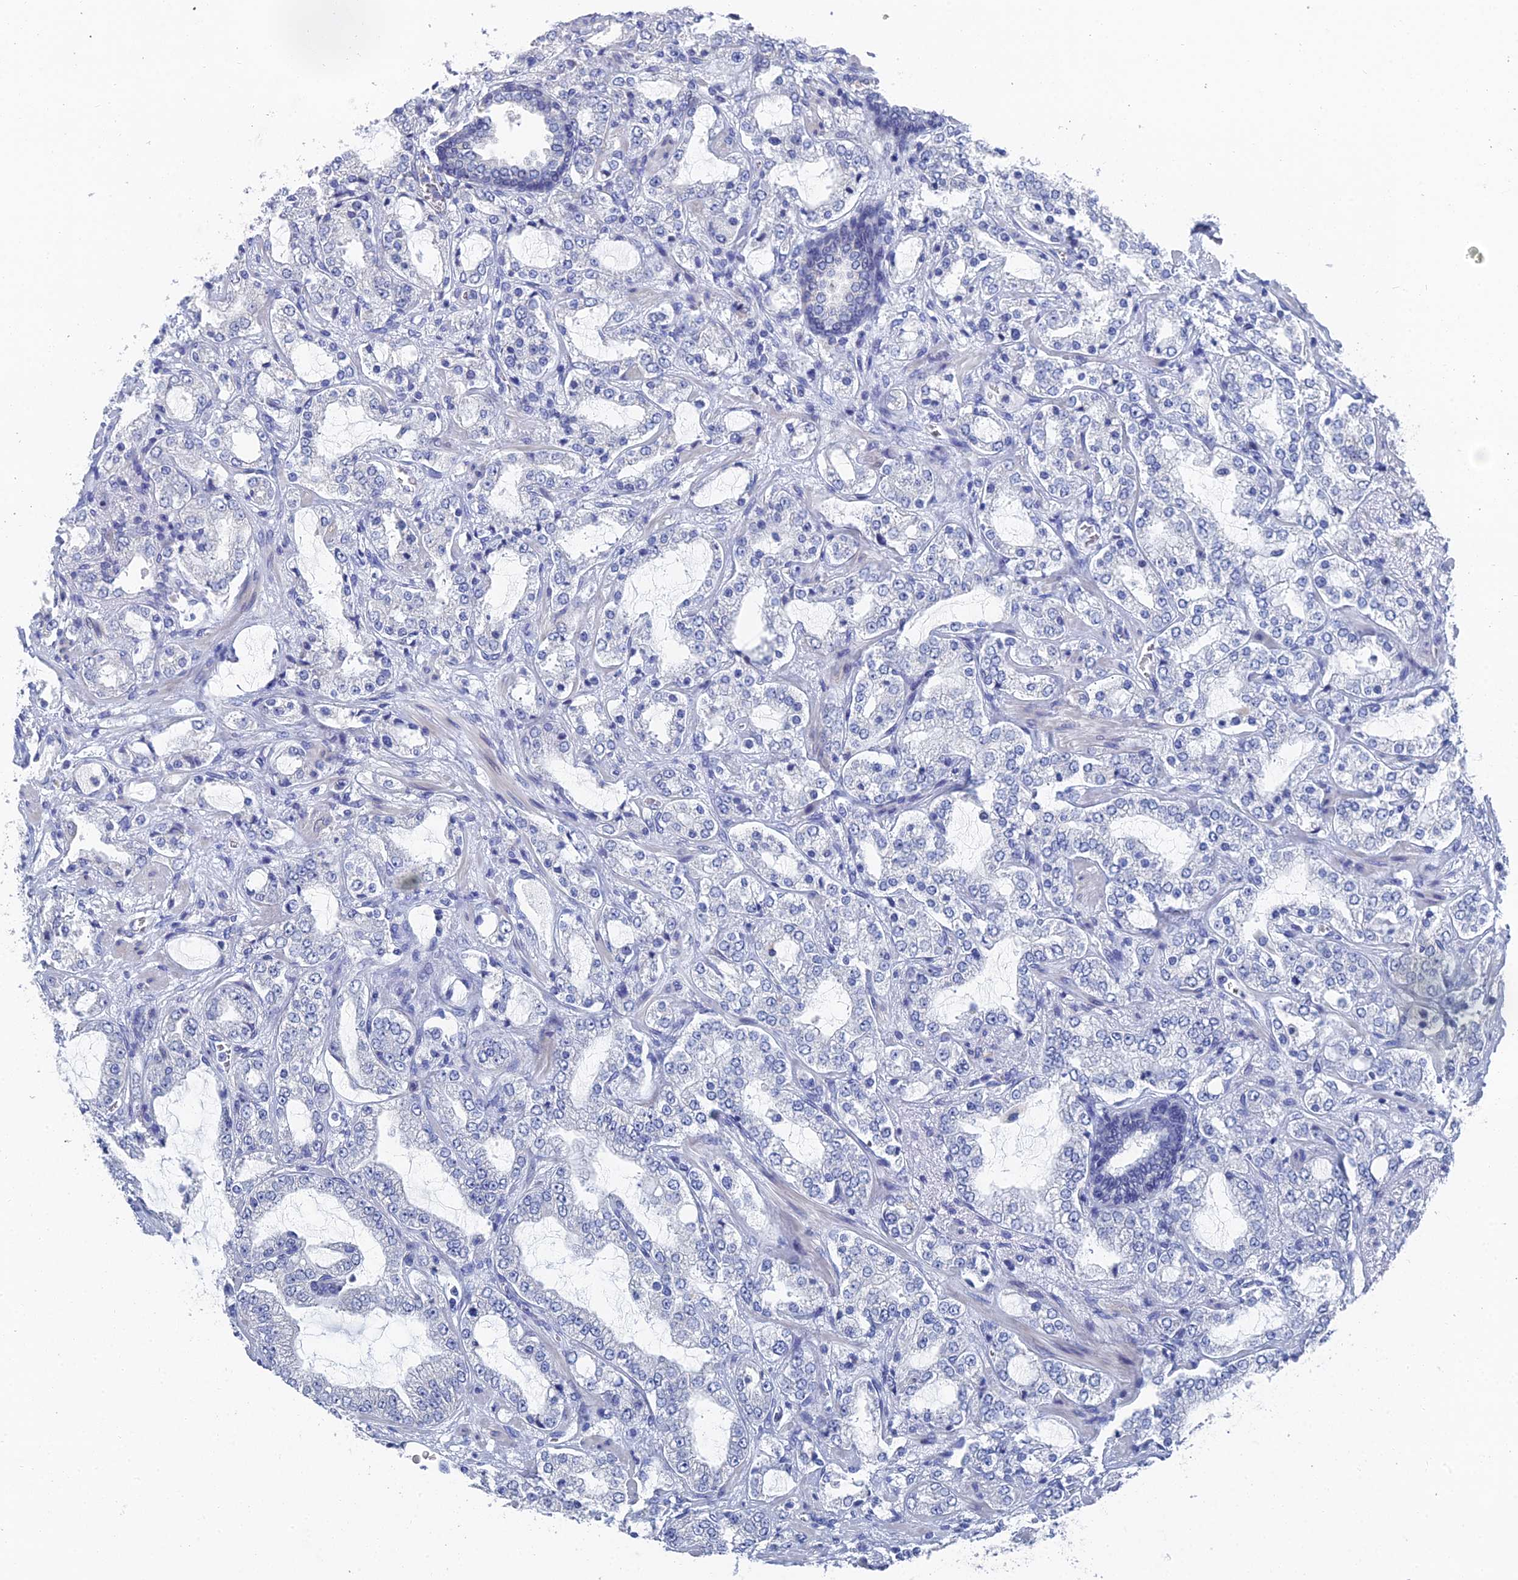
{"staining": {"intensity": "negative", "quantity": "none", "location": "none"}, "tissue": "prostate cancer", "cell_type": "Tumor cells", "image_type": "cancer", "snomed": [{"axis": "morphology", "description": "Adenocarcinoma, High grade"}, {"axis": "topography", "description": "Prostate"}], "caption": "Tumor cells show no significant positivity in prostate cancer. (Stains: DAB immunohistochemistry (IHC) with hematoxylin counter stain, Microscopy: brightfield microscopy at high magnification).", "gene": "GFAP", "patient": {"sex": "male", "age": 64}}